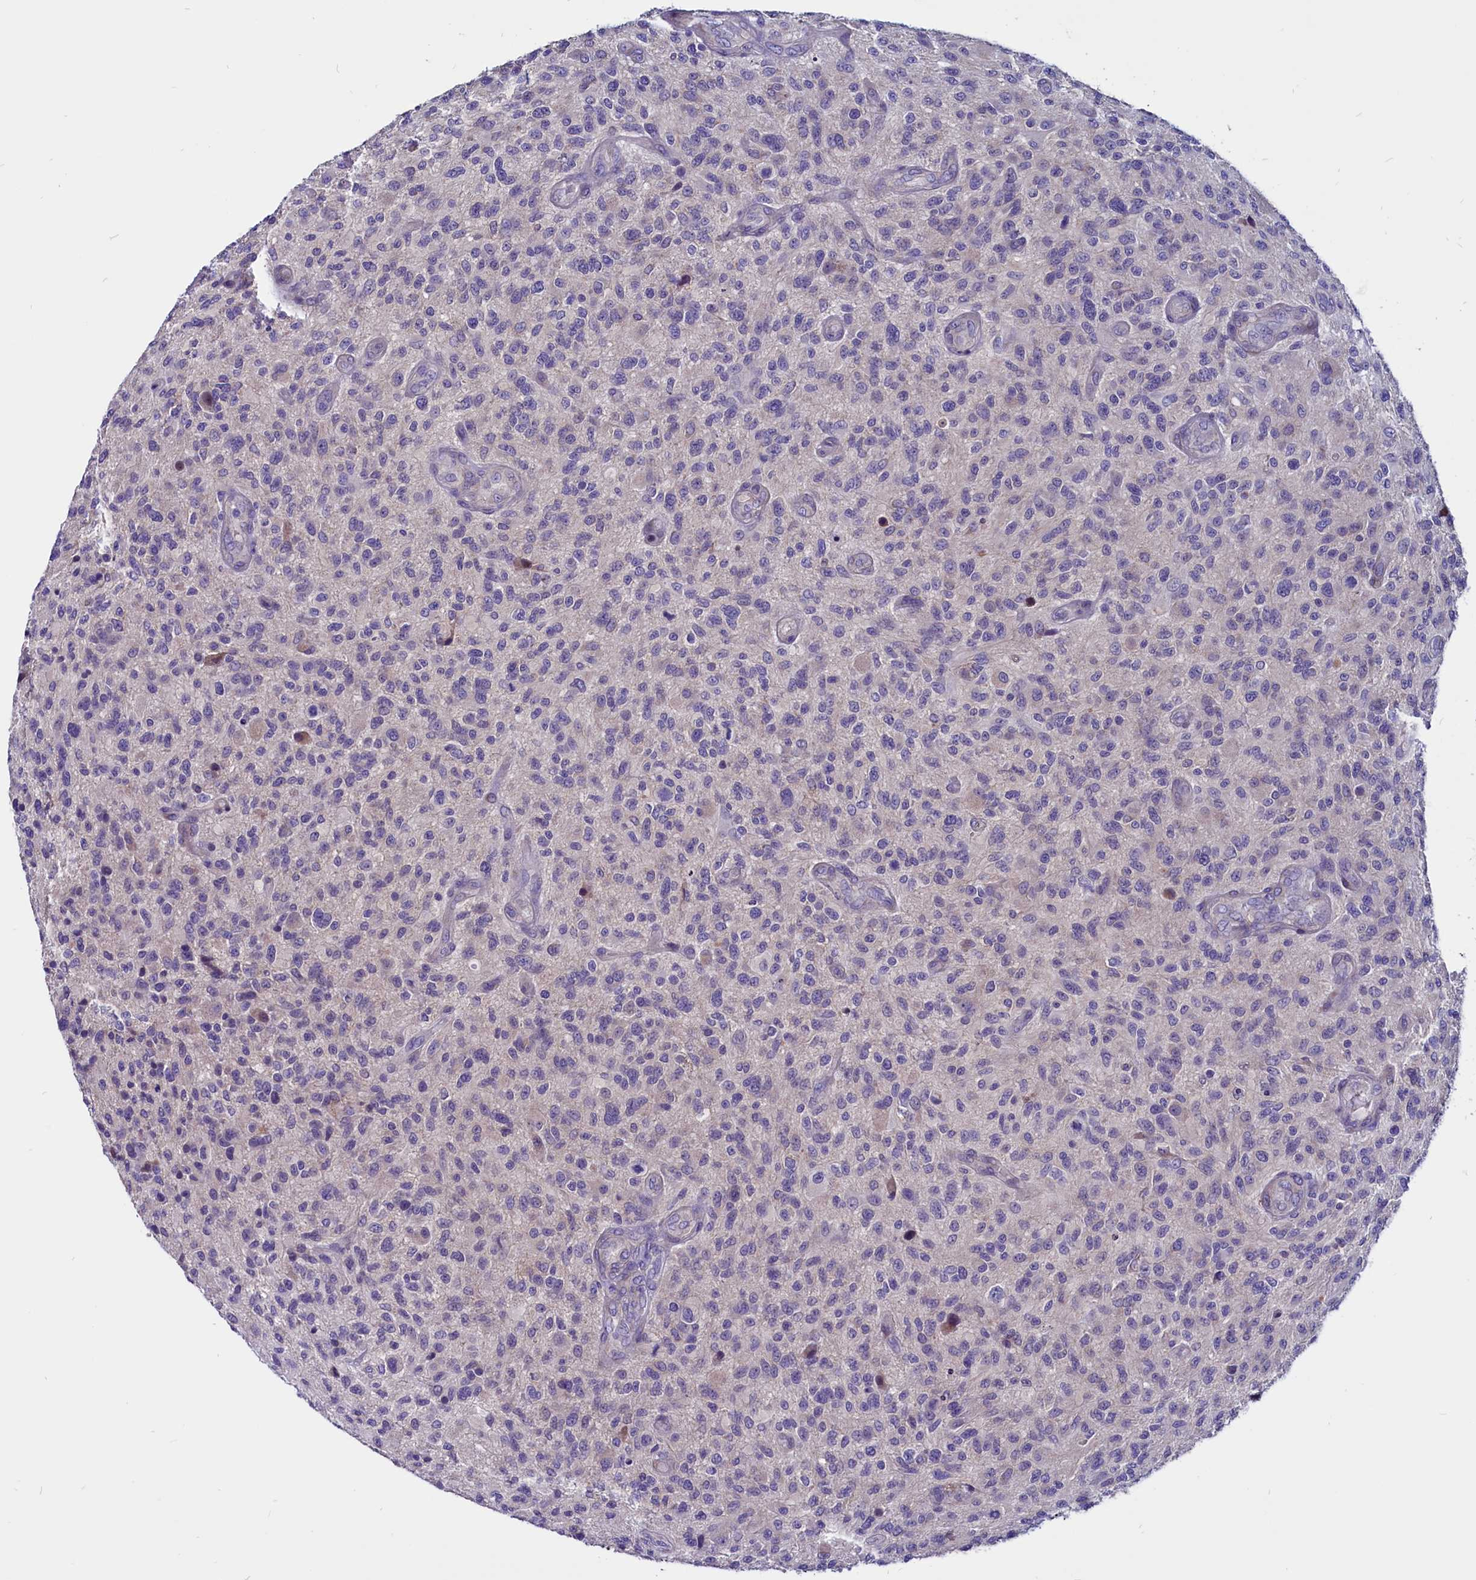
{"staining": {"intensity": "negative", "quantity": "none", "location": "none"}, "tissue": "glioma", "cell_type": "Tumor cells", "image_type": "cancer", "snomed": [{"axis": "morphology", "description": "Glioma, malignant, High grade"}, {"axis": "topography", "description": "Brain"}], "caption": "DAB (3,3'-diaminobenzidine) immunohistochemical staining of human glioma displays no significant expression in tumor cells.", "gene": "CCBE1", "patient": {"sex": "male", "age": 47}}